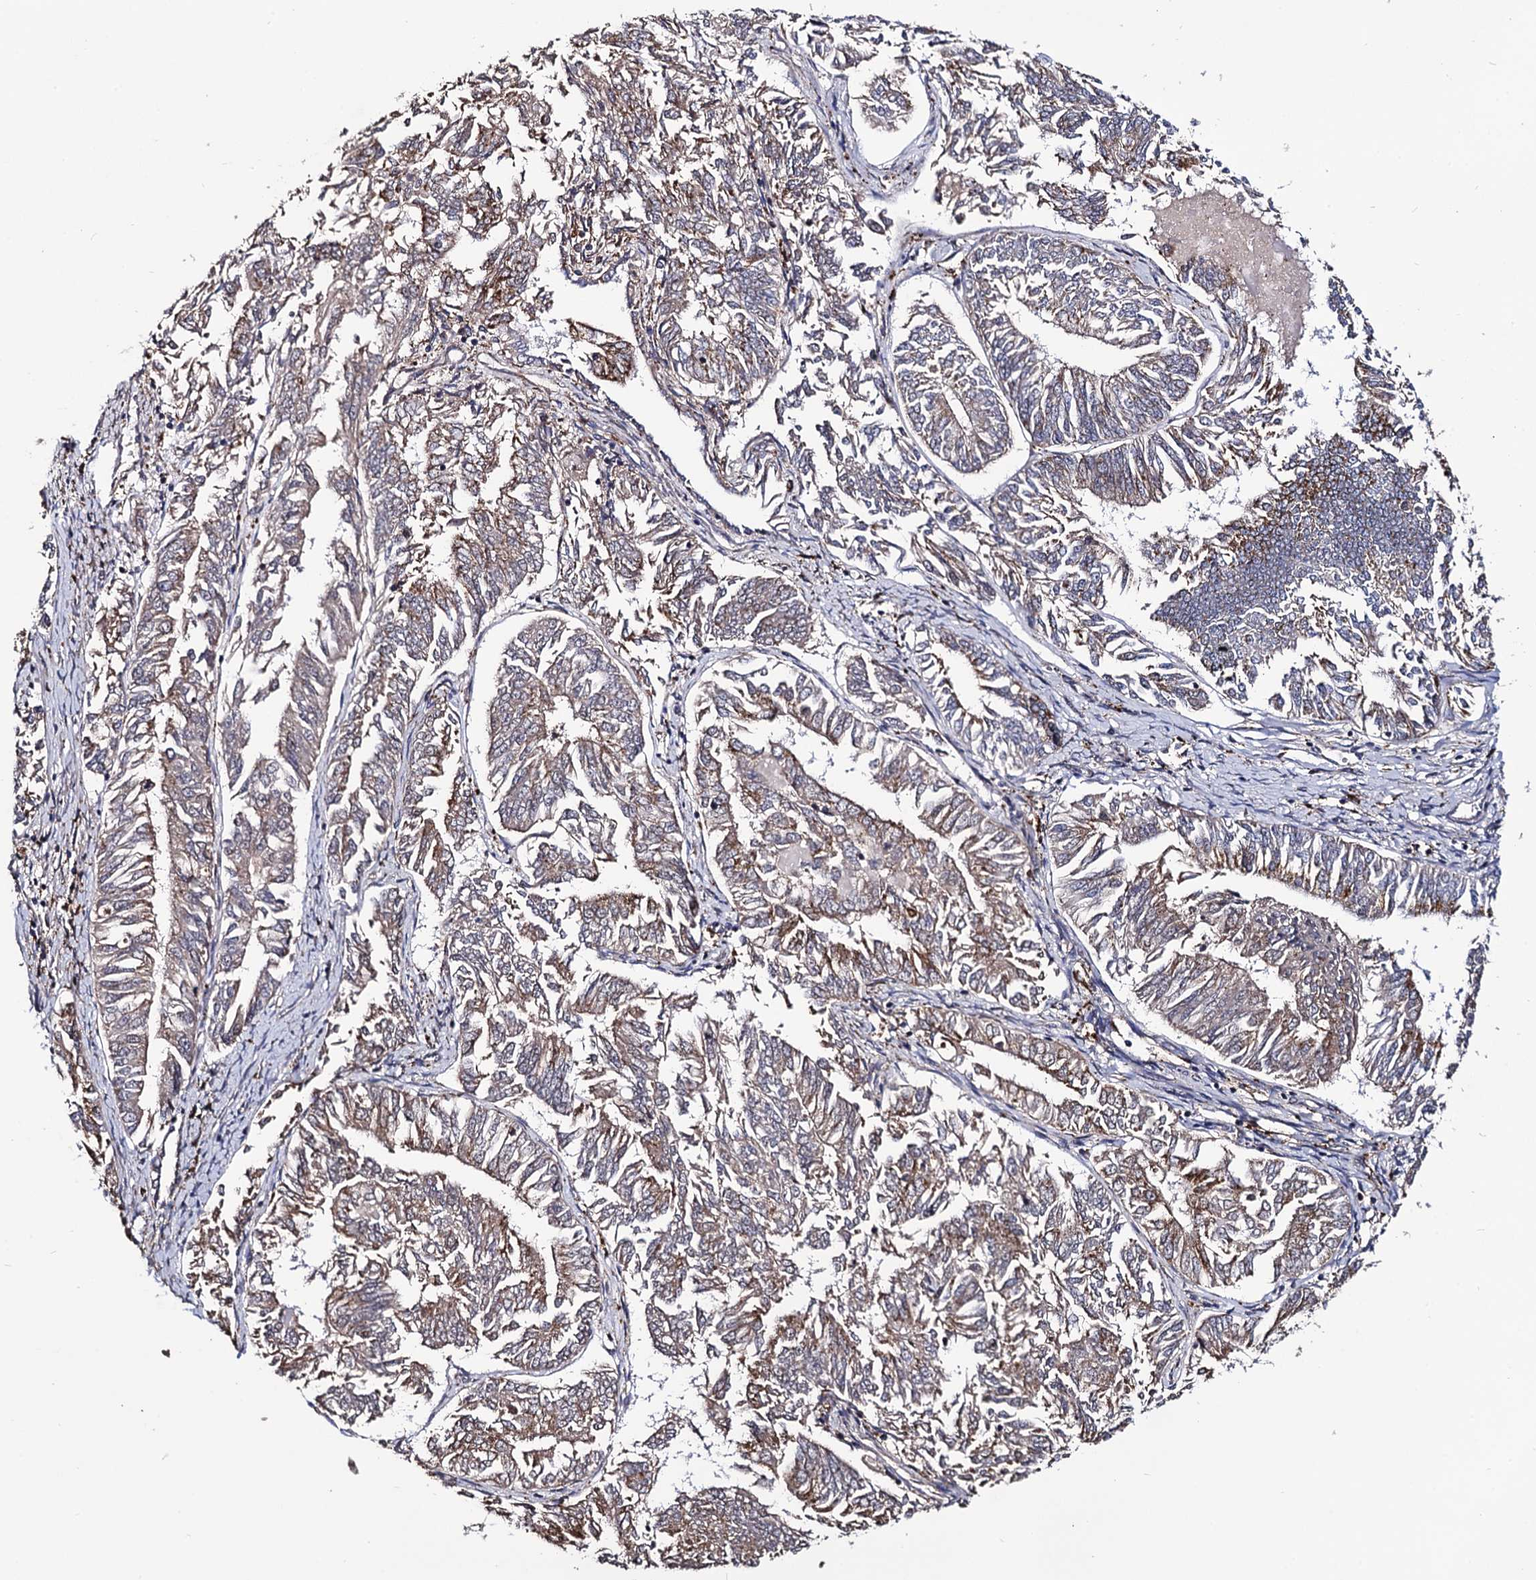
{"staining": {"intensity": "weak", "quantity": "25%-75%", "location": "cytoplasmic/membranous"}, "tissue": "endometrial cancer", "cell_type": "Tumor cells", "image_type": "cancer", "snomed": [{"axis": "morphology", "description": "Adenocarcinoma, NOS"}, {"axis": "topography", "description": "Endometrium"}], "caption": "IHC (DAB (3,3'-diaminobenzidine)) staining of human endometrial cancer exhibits weak cytoplasmic/membranous protein staining in about 25%-75% of tumor cells. The staining was performed using DAB, with brown indicating positive protein expression. Nuclei are stained blue with hematoxylin.", "gene": "MICAL2", "patient": {"sex": "female", "age": 58}}